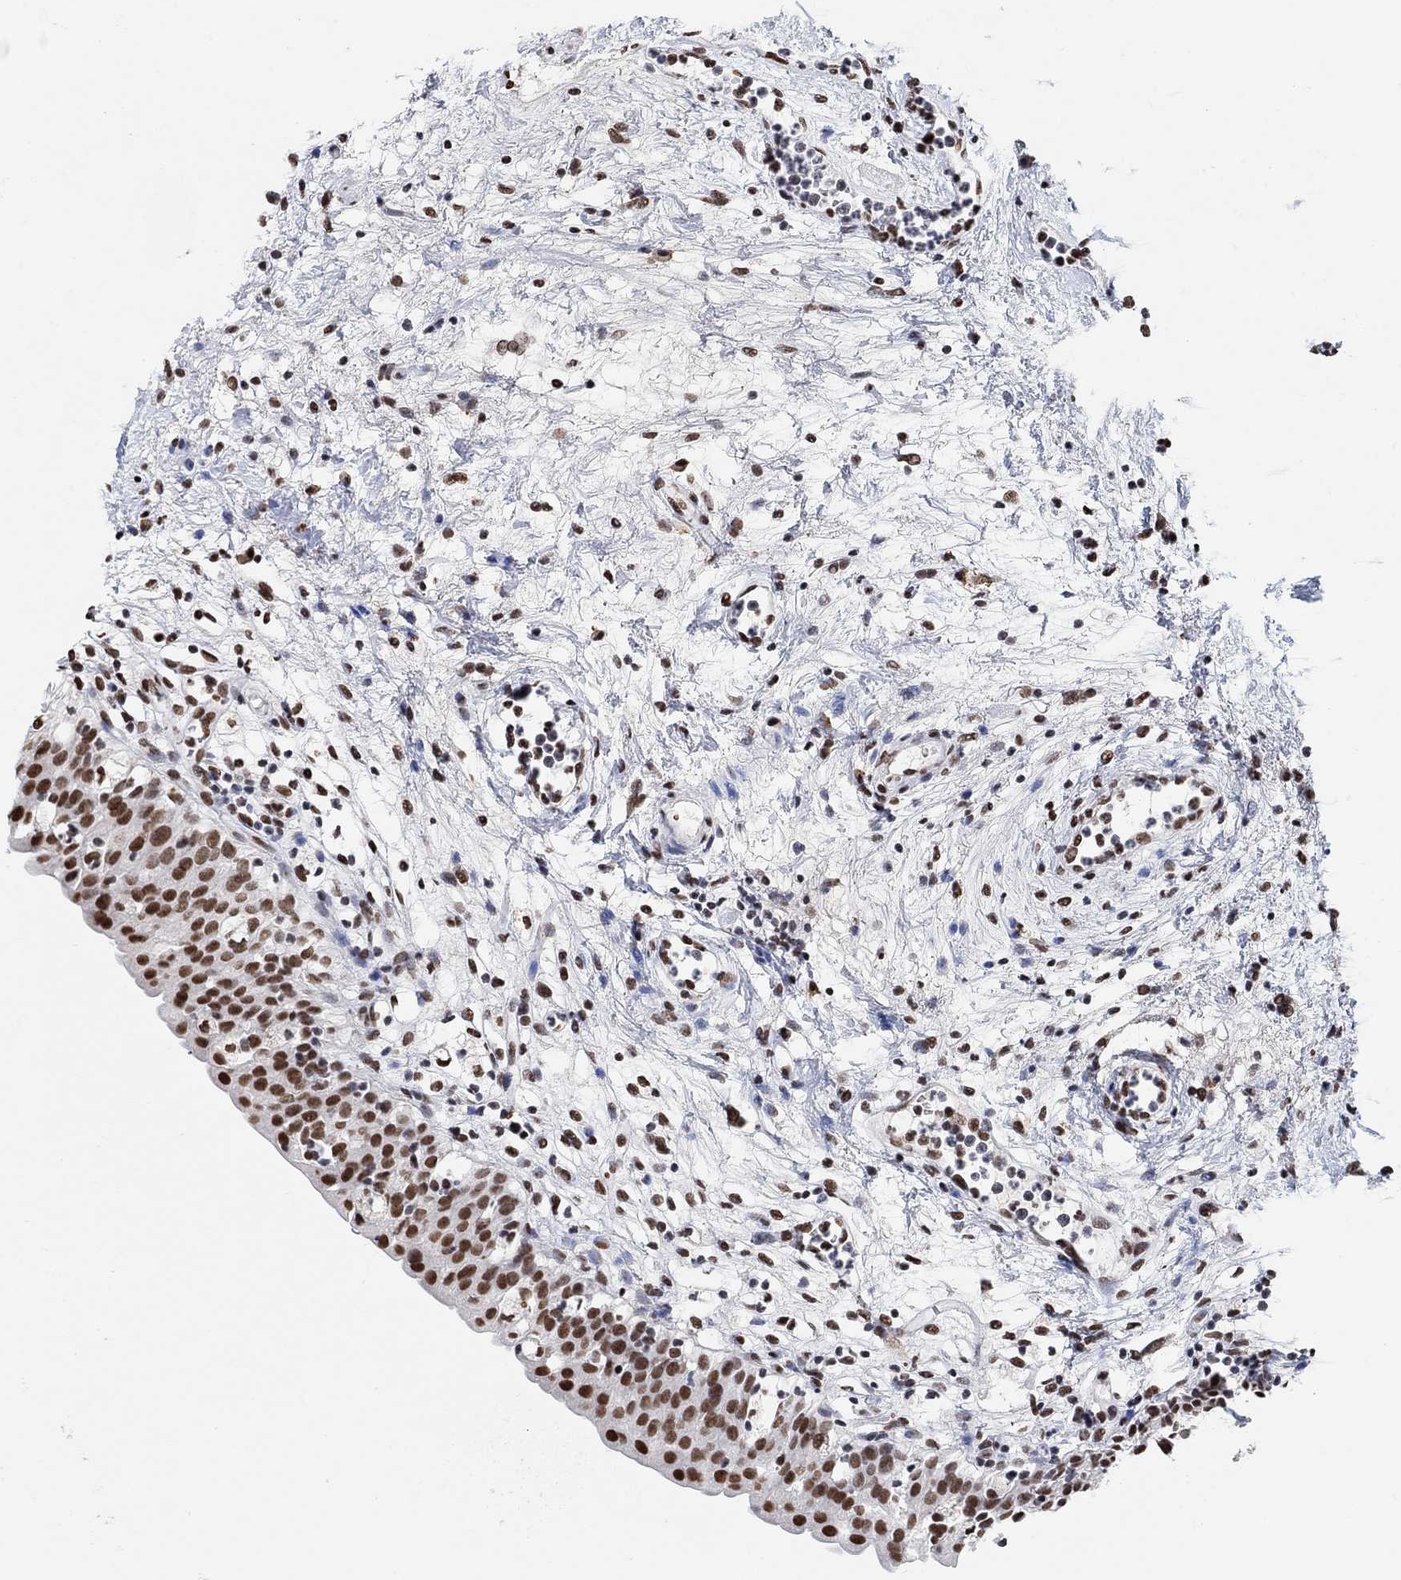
{"staining": {"intensity": "strong", "quantity": ">75%", "location": "nuclear"}, "tissue": "urinary bladder", "cell_type": "Urothelial cells", "image_type": "normal", "snomed": [{"axis": "morphology", "description": "Normal tissue, NOS"}, {"axis": "topography", "description": "Urinary bladder"}], "caption": "Benign urinary bladder displays strong nuclear positivity in about >75% of urothelial cells.", "gene": "USP39", "patient": {"sex": "male", "age": 76}}